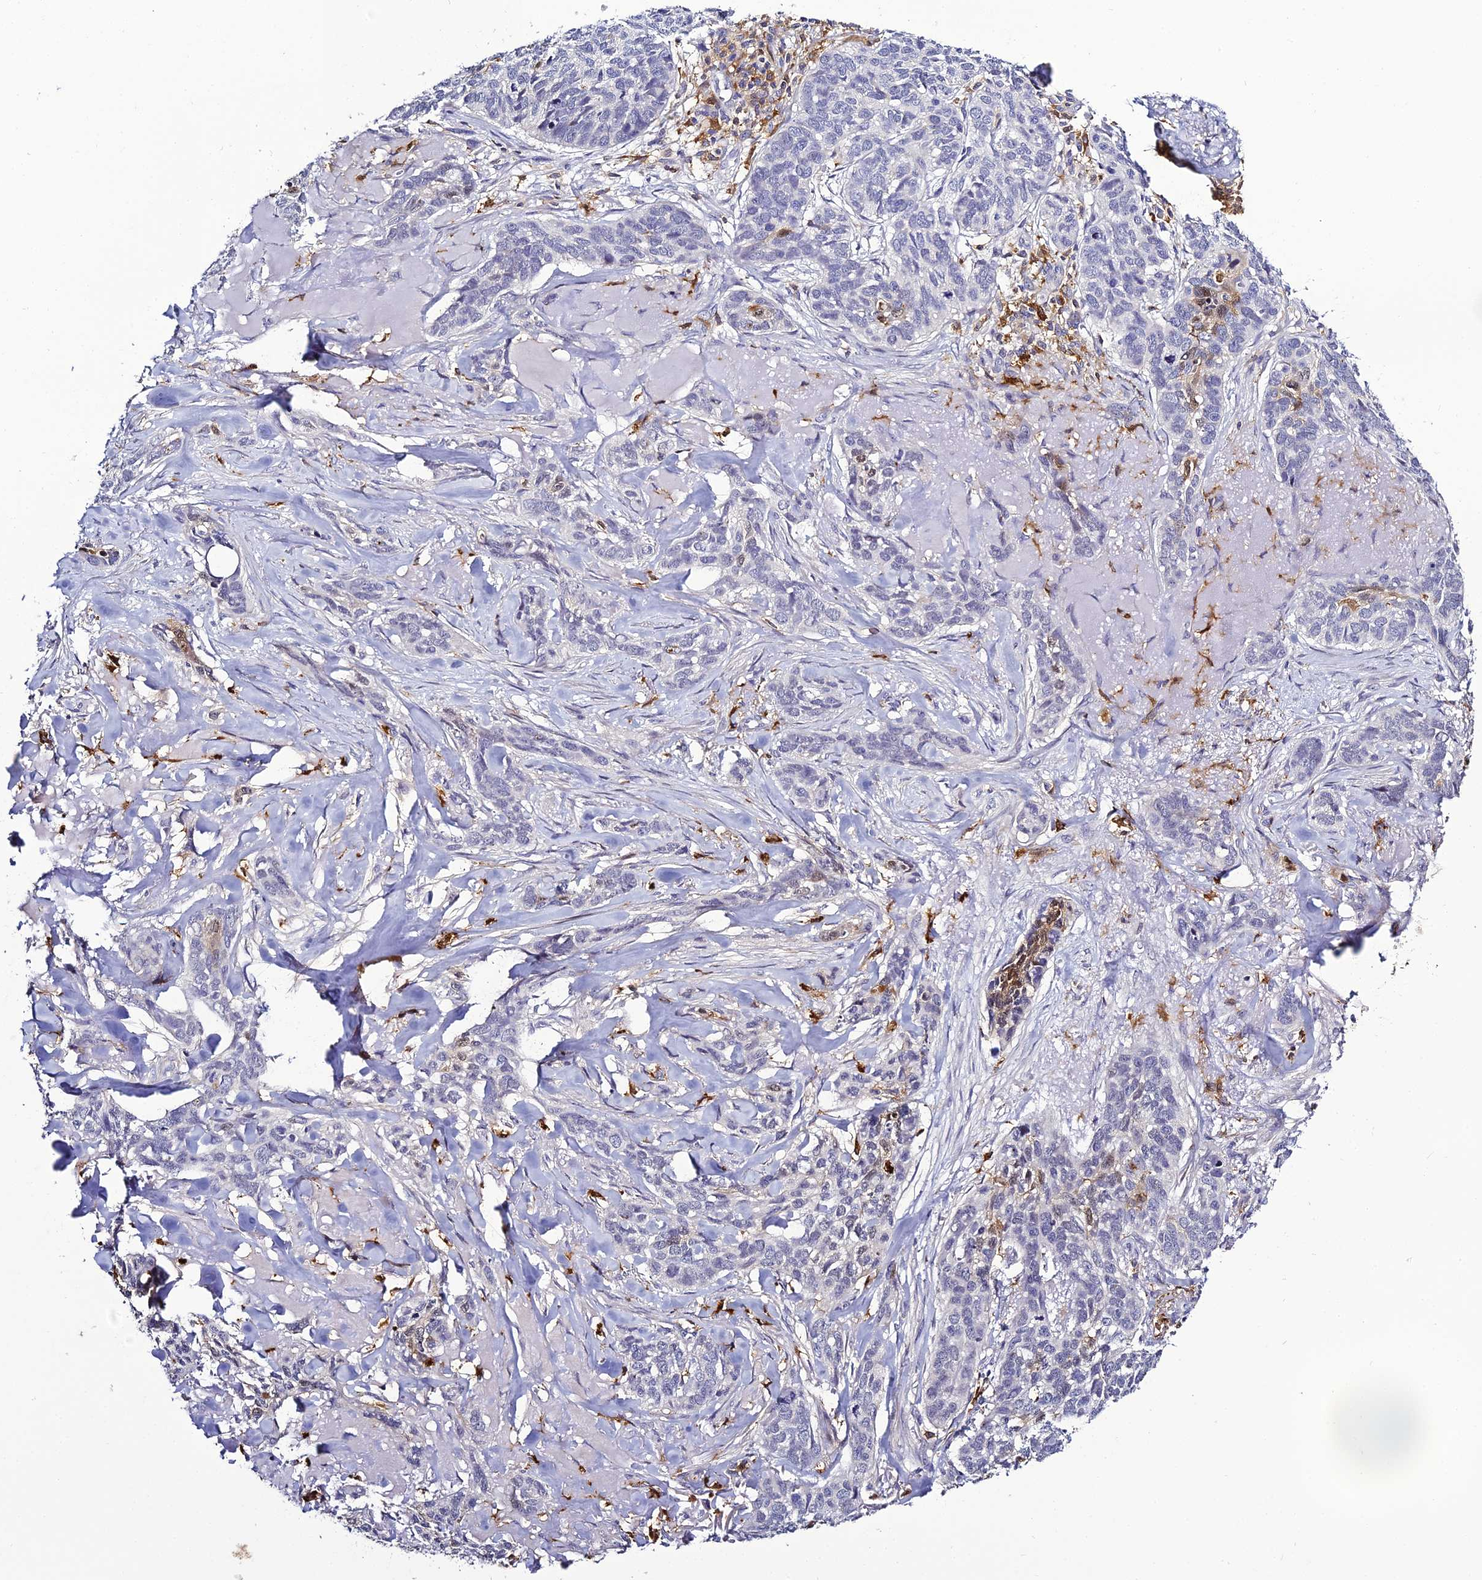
{"staining": {"intensity": "negative", "quantity": "none", "location": "none"}, "tissue": "skin cancer", "cell_type": "Tumor cells", "image_type": "cancer", "snomed": [{"axis": "morphology", "description": "Basal cell carcinoma"}, {"axis": "topography", "description": "Skin"}], "caption": "Skin cancer (basal cell carcinoma) was stained to show a protein in brown. There is no significant expression in tumor cells. (DAB immunohistochemistry (IHC), high magnification).", "gene": "IL4I1", "patient": {"sex": "male", "age": 86}}